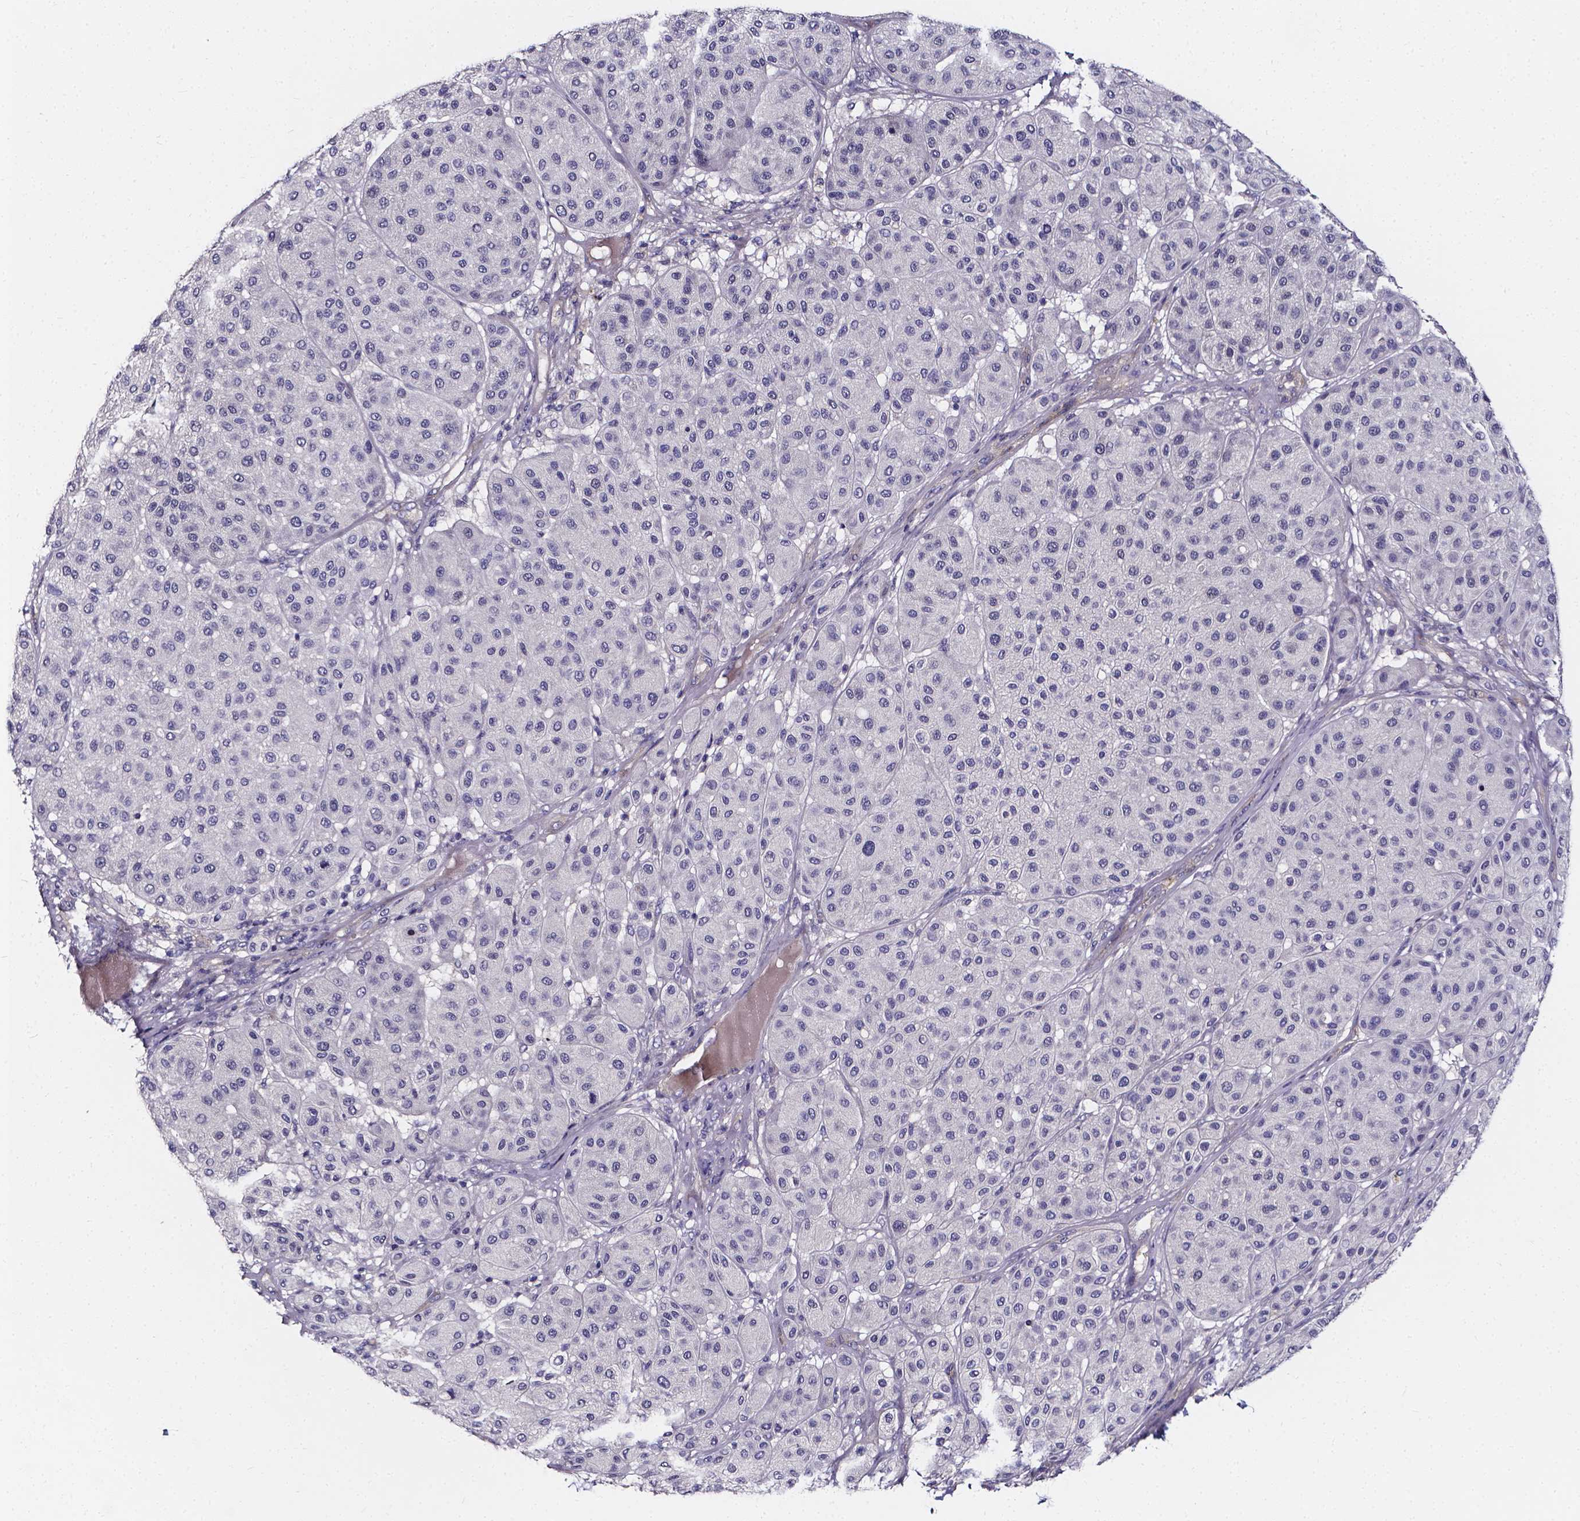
{"staining": {"intensity": "negative", "quantity": "none", "location": "none"}, "tissue": "melanoma", "cell_type": "Tumor cells", "image_type": "cancer", "snomed": [{"axis": "morphology", "description": "Malignant melanoma, Metastatic site"}, {"axis": "topography", "description": "Smooth muscle"}], "caption": "Tumor cells show no significant expression in melanoma.", "gene": "CACNG8", "patient": {"sex": "male", "age": 41}}